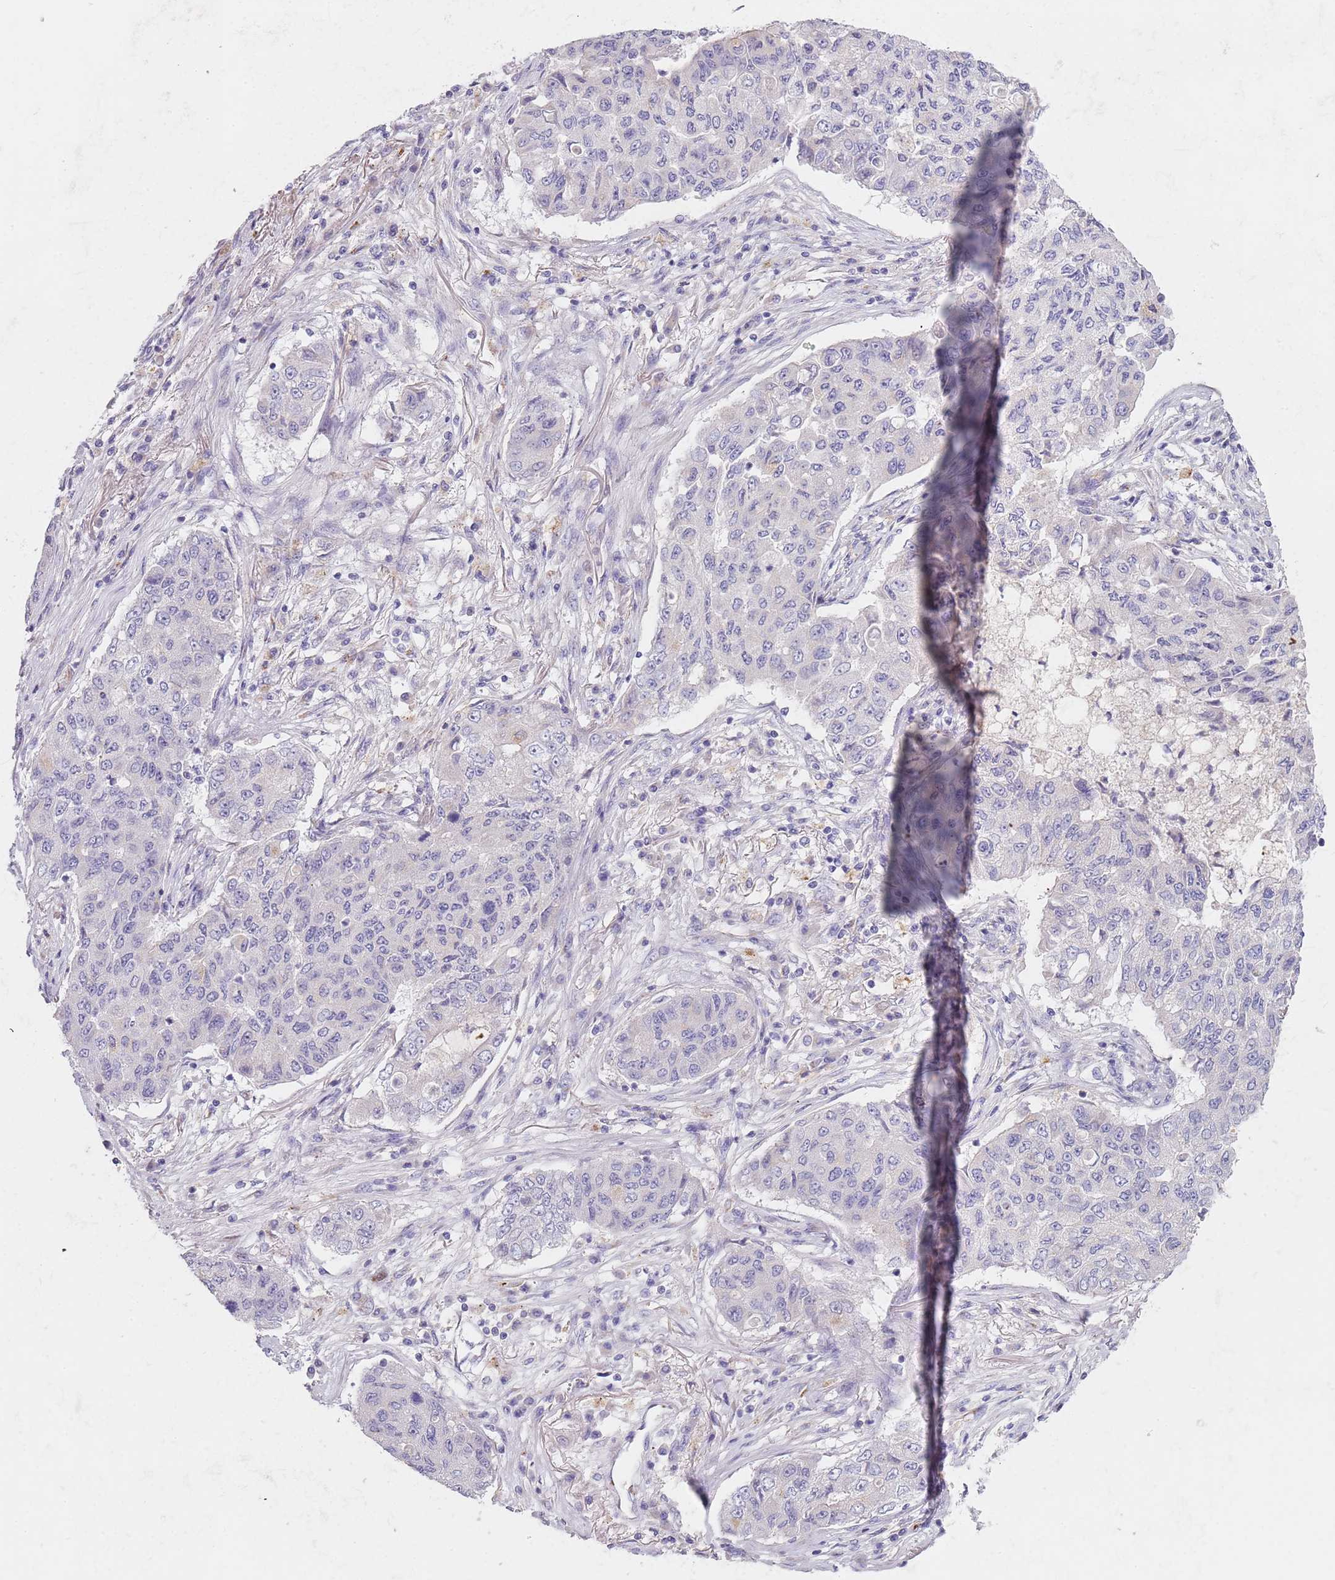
{"staining": {"intensity": "negative", "quantity": "none", "location": "none"}, "tissue": "lung cancer", "cell_type": "Tumor cells", "image_type": "cancer", "snomed": [{"axis": "morphology", "description": "Squamous cell carcinoma, NOS"}, {"axis": "topography", "description": "Lung"}], "caption": "Tumor cells are negative for protein expression in human lung cancer.", "gene": "MAN1C1", "patient": {"sex": "male", "age": 74}}